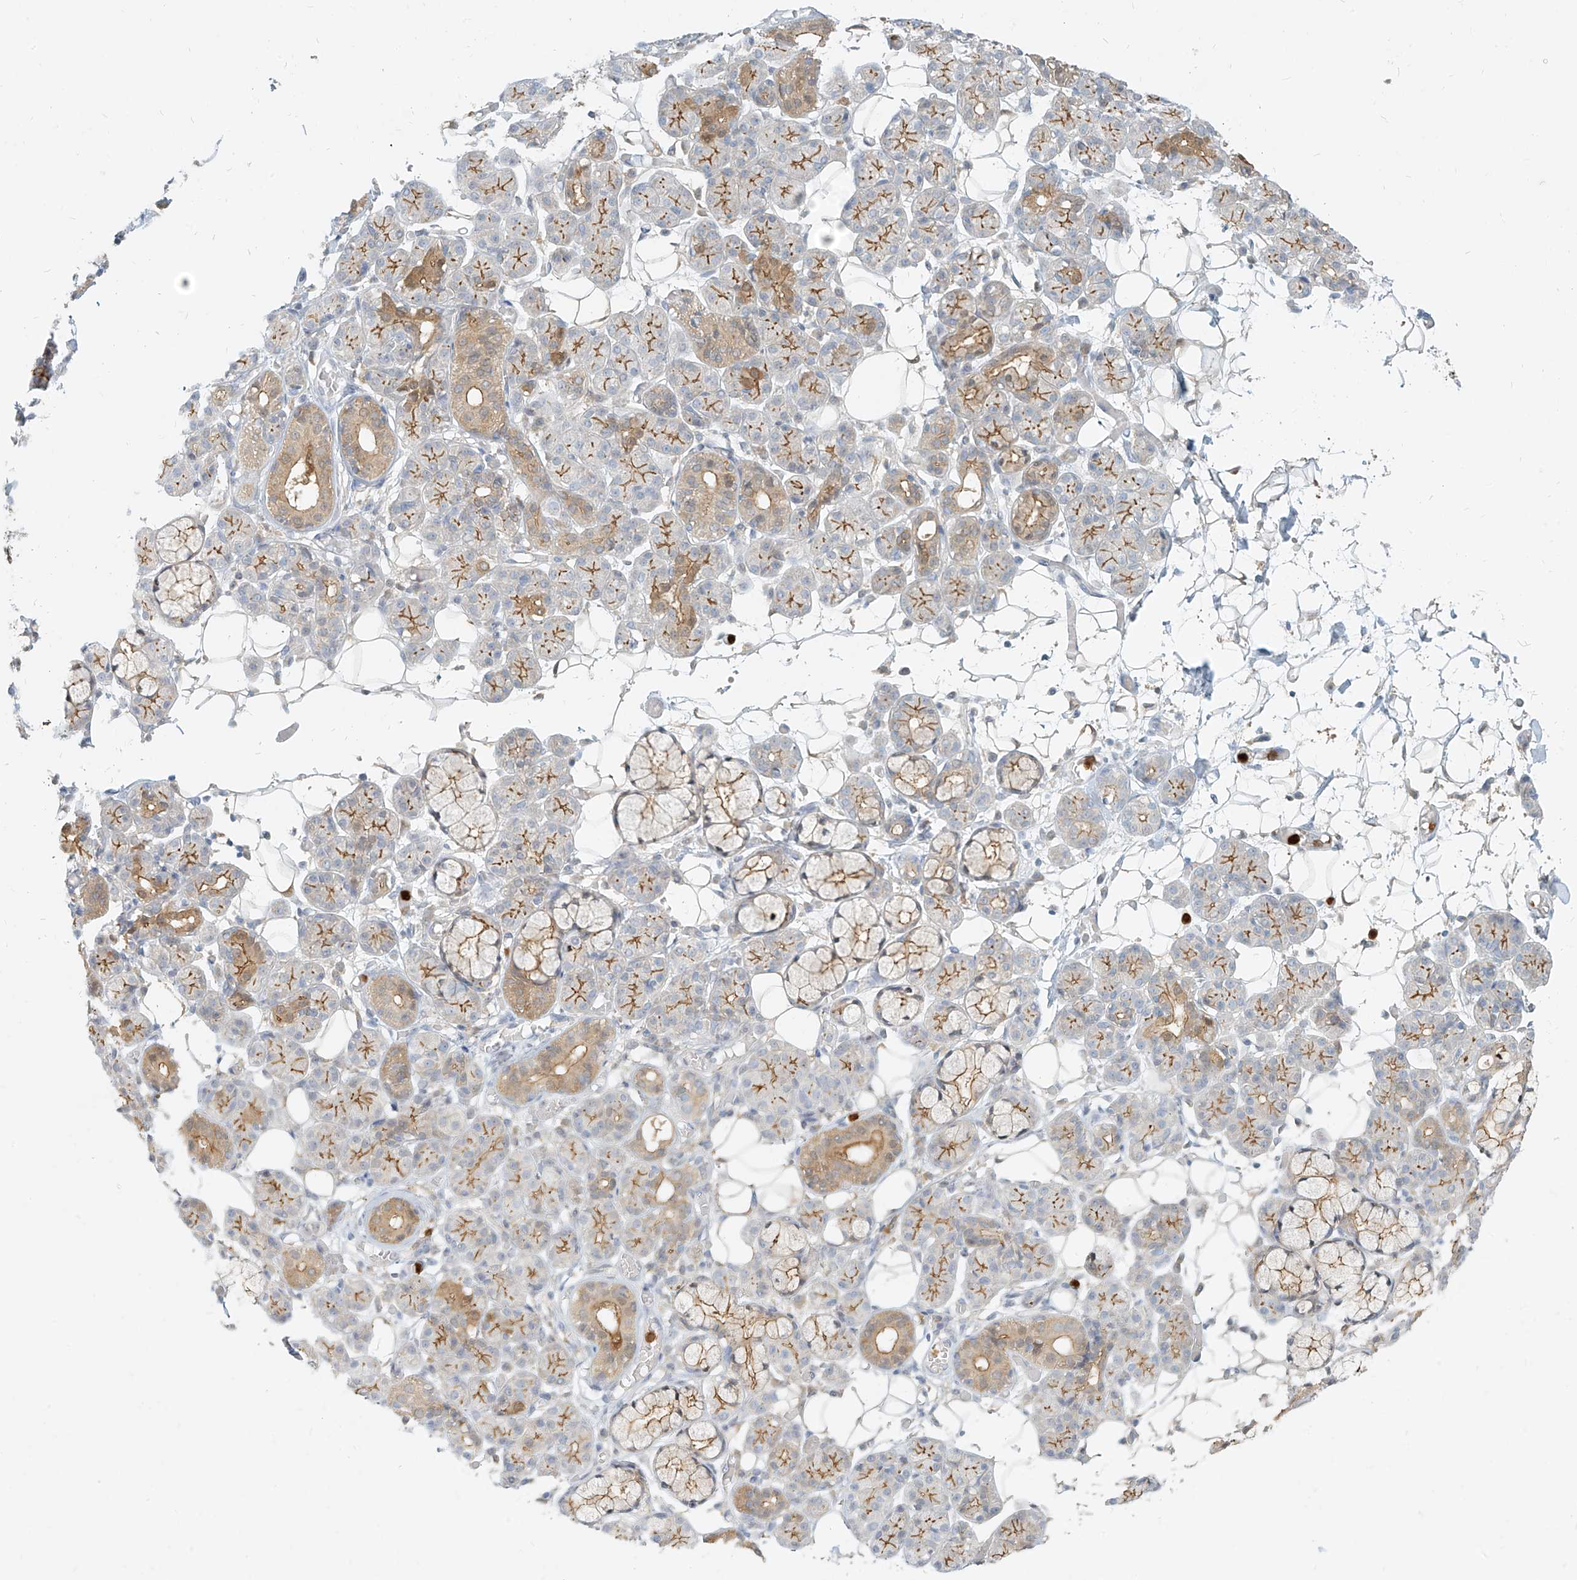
{"staining": {"intensity": "moderate", "quantity": "25%-75%", "location": "cytoplasmic/membranous"}, "tissue": "salivary gland", "cell_type": "Glandular cells", "image_type": "normal", "snomed": [{"axis": "morphology", "description": "Normal tissue, NOS"}, {"axis": "topography", "description": "Salivary gland"}], "caption": "High-magnification brightfield microscopy of normal salivary gland stained with DAB (brown) and counterstained with hematoxylin (blue). glandular cells exhibit moderate cytoplasmic/membranous positivity is appreciated in approximately25%-75% of cells. The staining was performed using DAB to visualize the protein expression in brown, while the nuclei were stained in blue with hematoxylin (Magnification: 20x).", "gene": "PGD", "patient": {"sex": "male", "age": 63}}